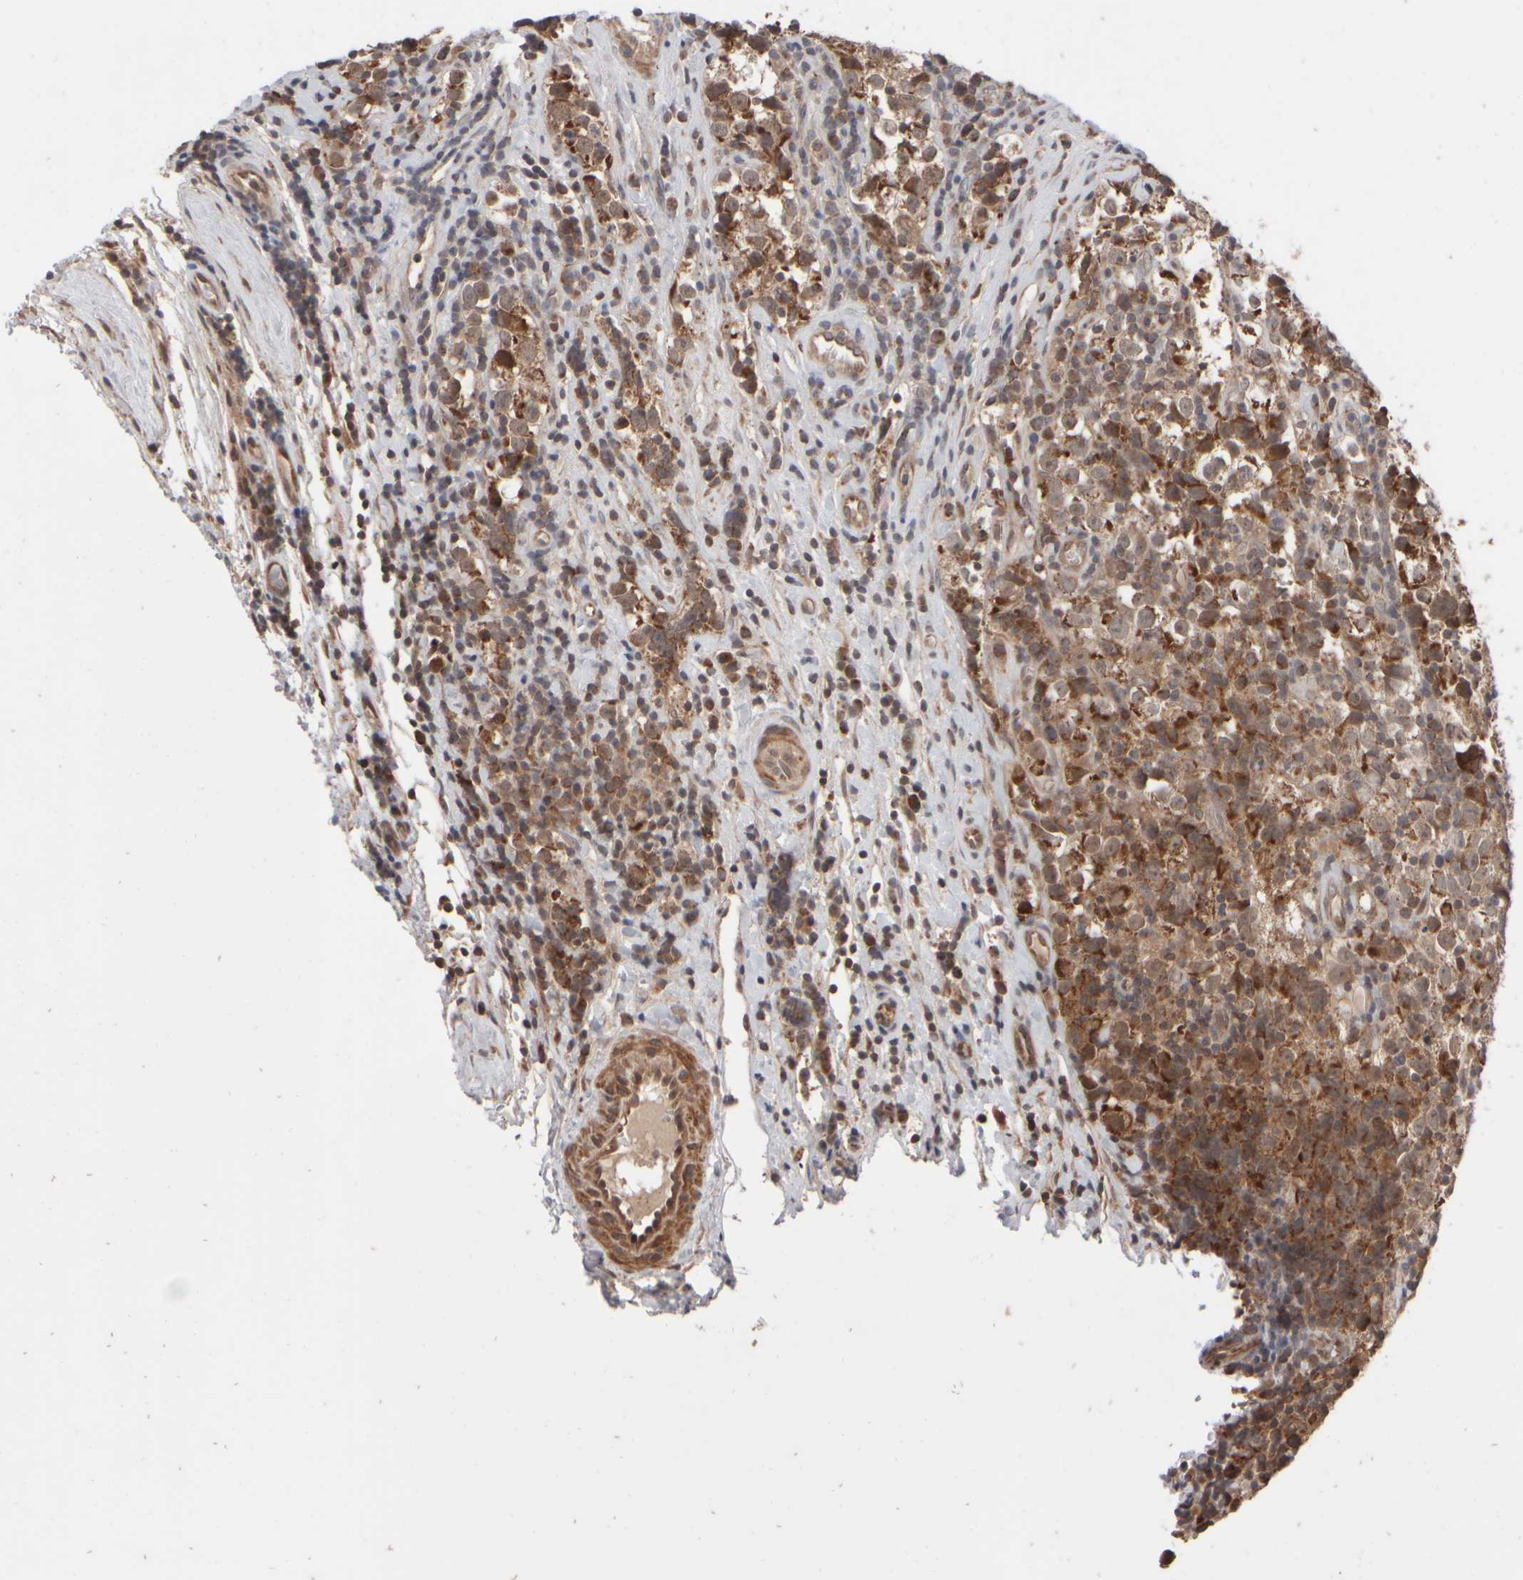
{"staining": {"intensity": "moderate", "quantity": ">75%", "location": "cytoplasmic/membranous,nuclear"}, "tissue": "testis cancer", "cell_type": "Tumor cells", "image_type": "cancer", "snomed": [{"axis": "morphology", "description": "Normal tissue, NOS"}, {"axis": "morphology", "description": "Seminoma, NOS"}, {"axis": "topography", "description": "Testis"}], "caption": "High-magnification brightfield microscopy of seminoma (testis) stained with DAB (3,3'-diaminobenzidine) (brown) and counterstained with hematoxylin (blue). tumor cells exhibit moderate cytoplasmic/membranous and nuclear positivity is appreciated in approximately>75% of cells. The protein is shown in brown color, while the nuclei are stained blue.", "gene": "ABHD11", "patient": {"sex": "male", "age": 43}}